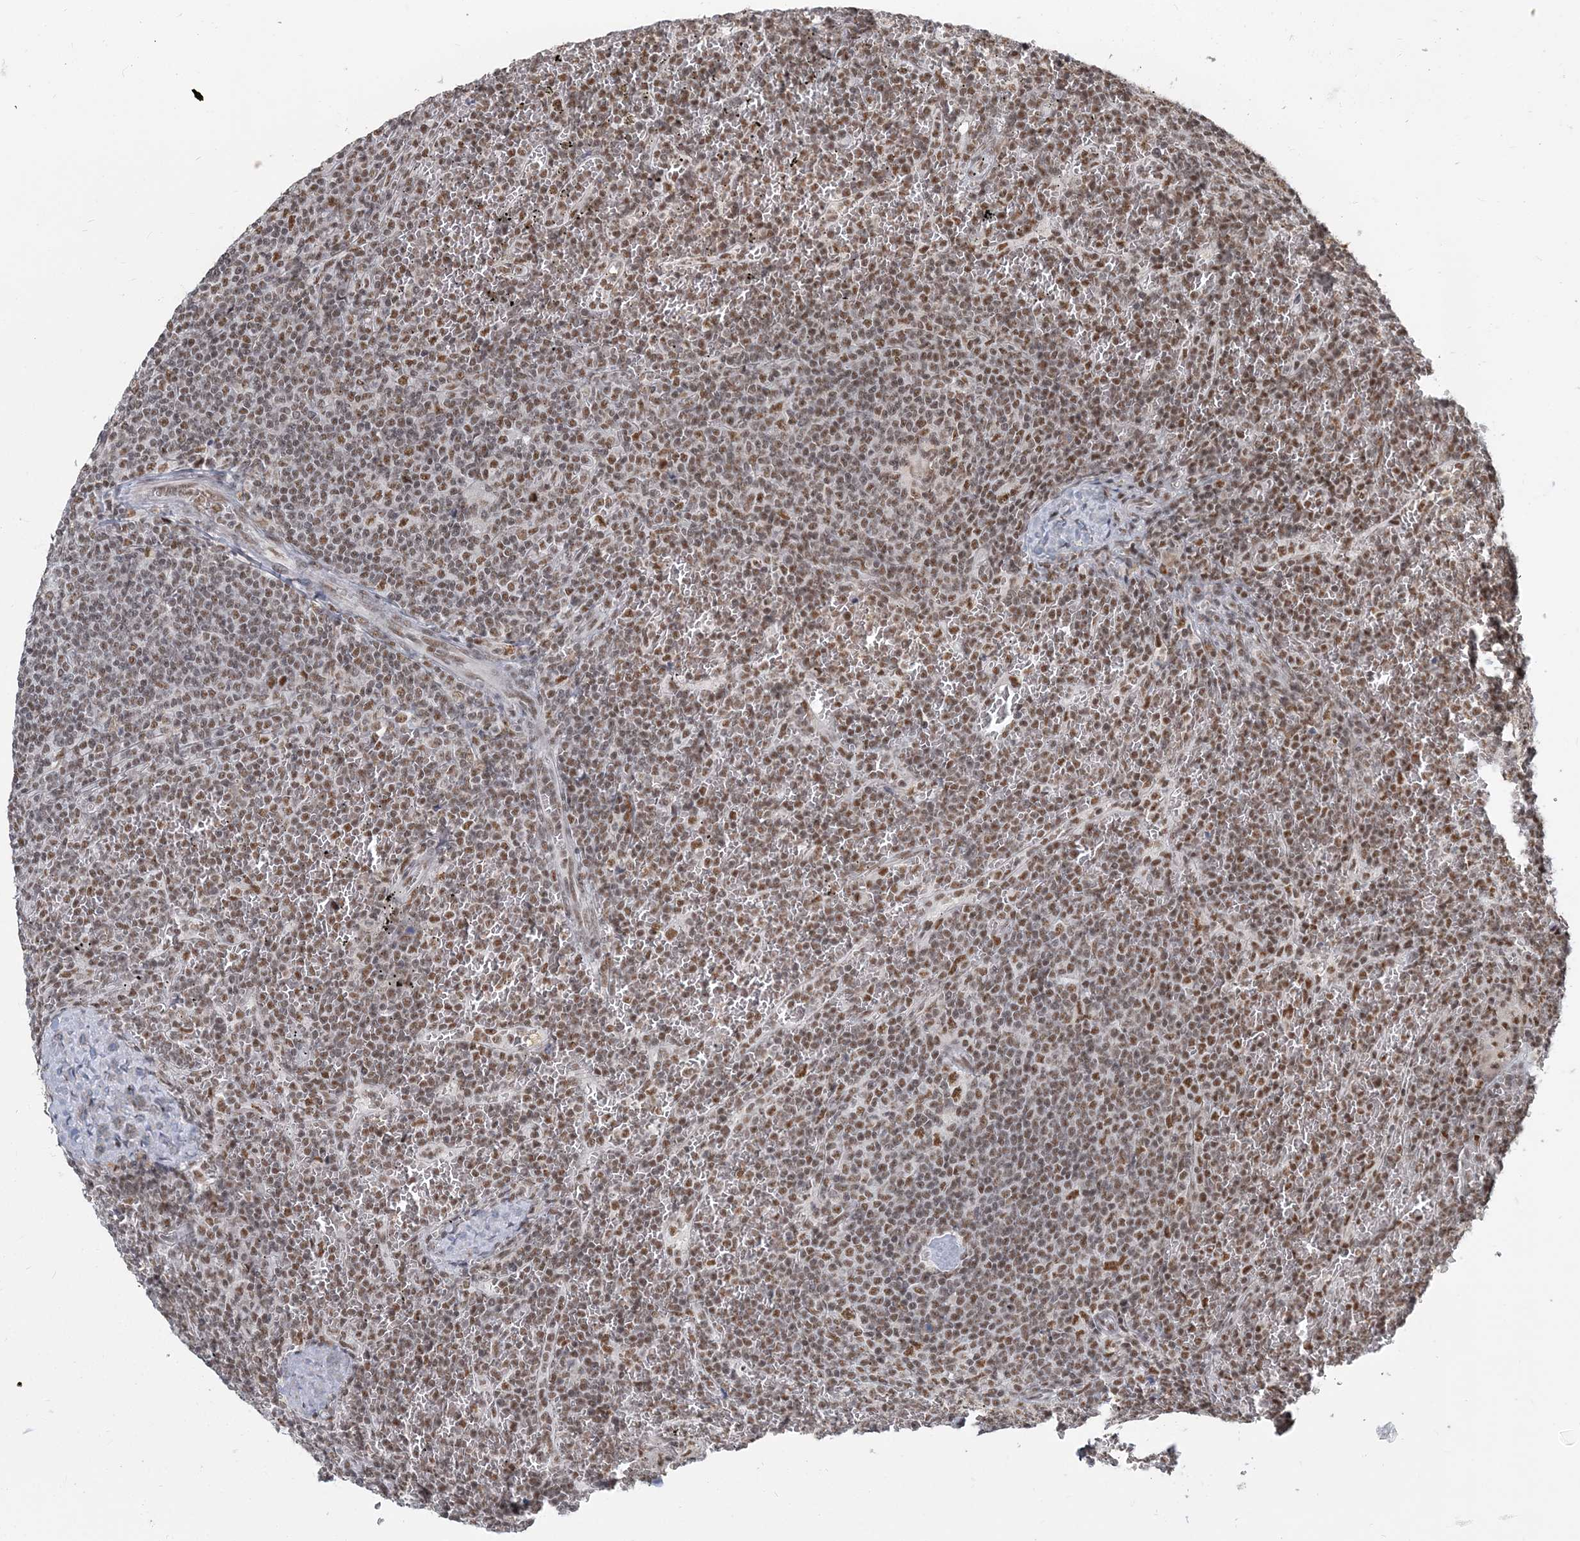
{"staining": {"intensity": "moderate", "quantity": "25%-75%", "location": "nuclear"}, "tissue": "lymphoma", "cell_type": "Tumor cells", "image_type": "cancer", "snomed": [{"axis": "morphology", "description": "Malignant lymphoma, non-Hodgkin's type, Low grade"}, {"axis": "topography", "description": "Spleen"}], "caption": "This is a histology image of immunohistochemistry (IHC) staining of lymphoma, which shows moderate expression in the nuclear of tumor cells.", "gene": "PLRG1", "patient": {"sex": "female", "age": 19}}